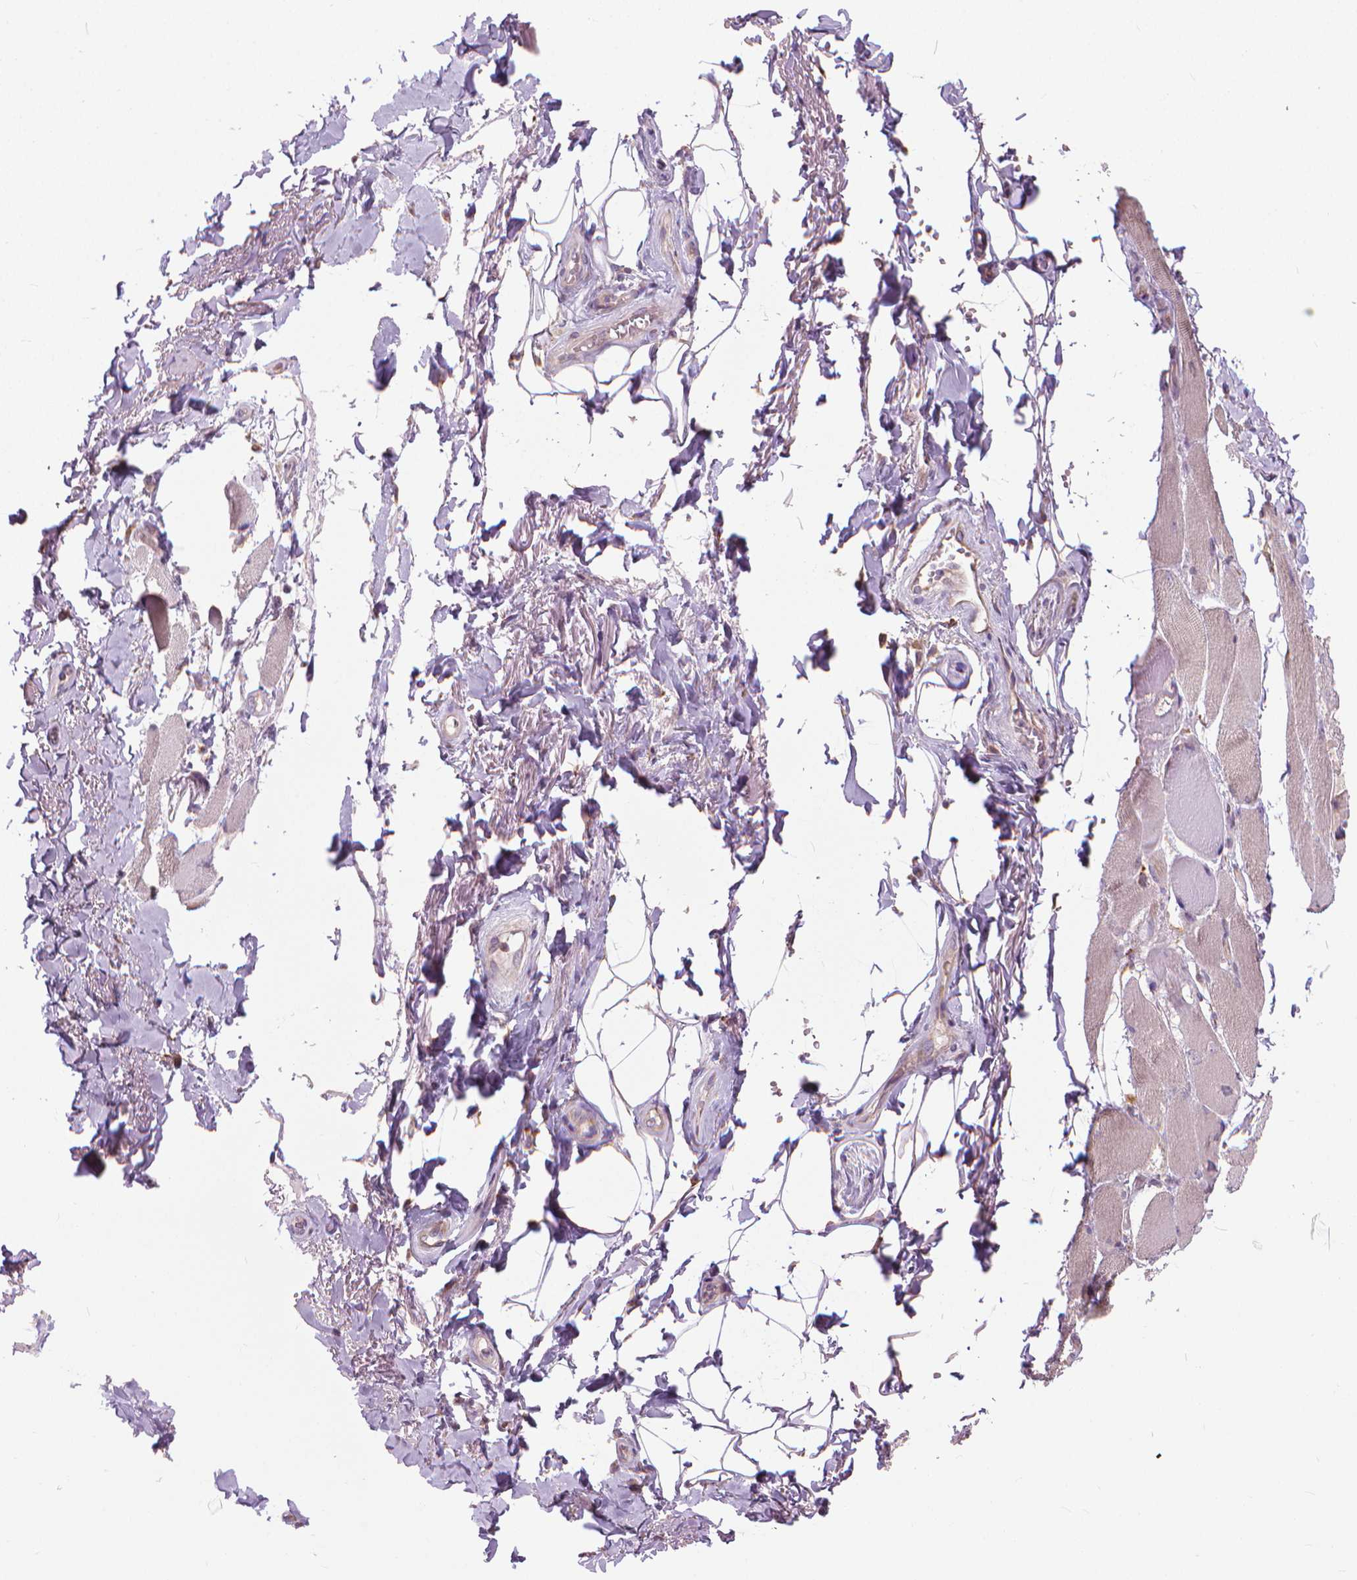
{"staining": {"intensity": "weak", "quantity": "25%-75%", "location": "cytoplasmic/membranous"}, "tissue": "skeletal muscle", "cell_type": "Myocytes", "image_type": "normal", "snomed": [{"axis": "morphology", "description": "Normal tissue, NOS"}, {"axis": "topography", "description": "Skeletal muscle"}, {"axis": "topography", "description": "Anal"}, {"axis": "topography", "description": "Peripheral nerve tissue"}], "caption": "Immunohistochemical staining of normal human skeletal muscle displays weak cytoplasmic/membranous protein expression in approximately 25%-75% of myocytes. (DAB (3,3'-diaminobenzidine) IHC, brown staining for protein, blue staining for nuclei).", "gene": "NUDT1", "patient": {"sex": "male", "age": 53}}